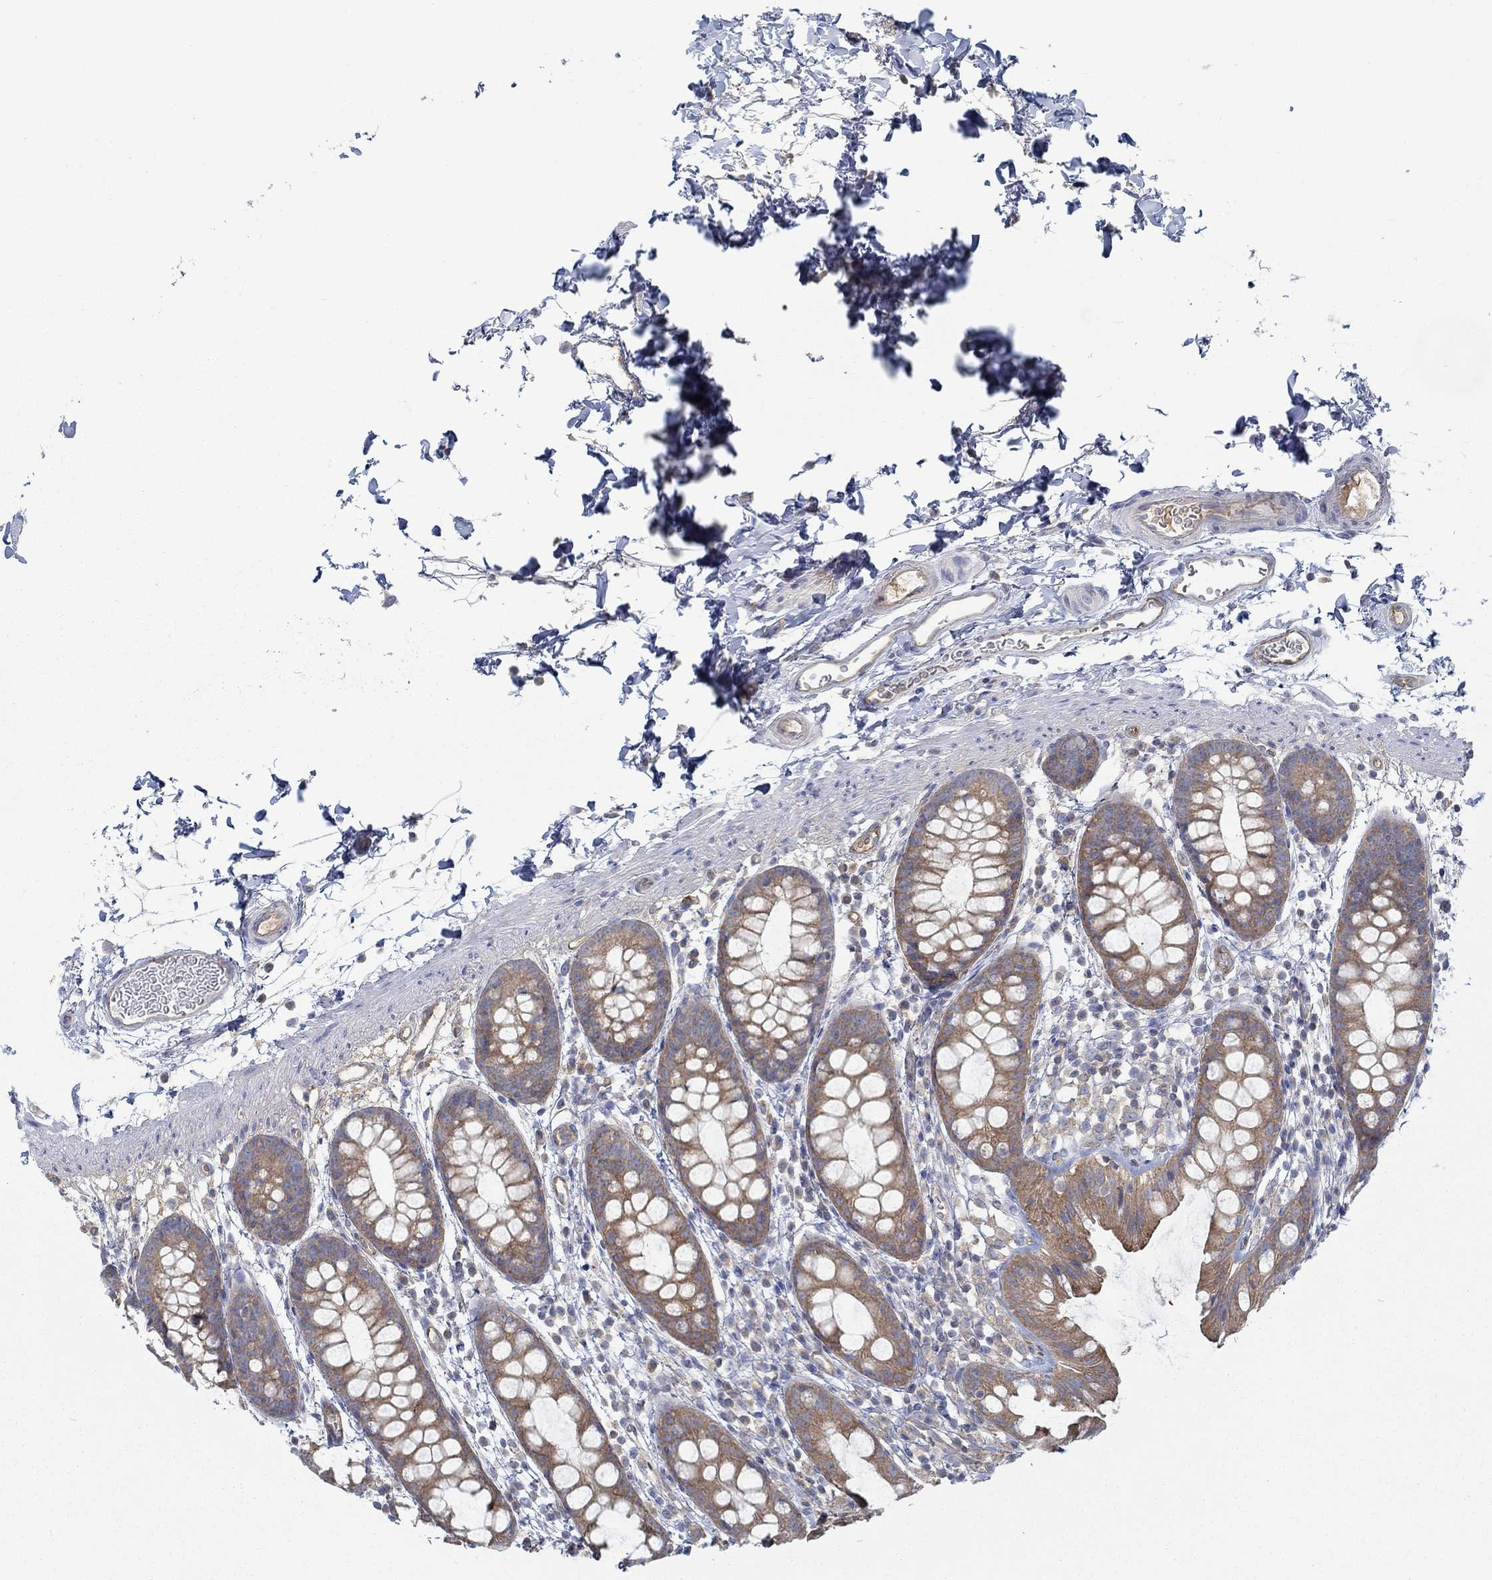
{"staining": {"intensity": "moderate", "quantity": "25%-75%", "location": "cytoplasmic/membranous"}, "tissue": "rectum", "cell_type": "Glandular cells", "image_type": "normal", "snomed": [{"axis": "morphology", "description": "Normal tissue, NOS"}, {"axis": "topography", "description": "Rectum"}], "caption": "The histopathology image exhibits immunohistochemical staining of benign rectum. There is moderate cytoplasmic/membranous staining is identified in approximately 25%-75% of glandular cells.", "gene": "SPAG9", "patient": {"sex": "male", "age": 57}}